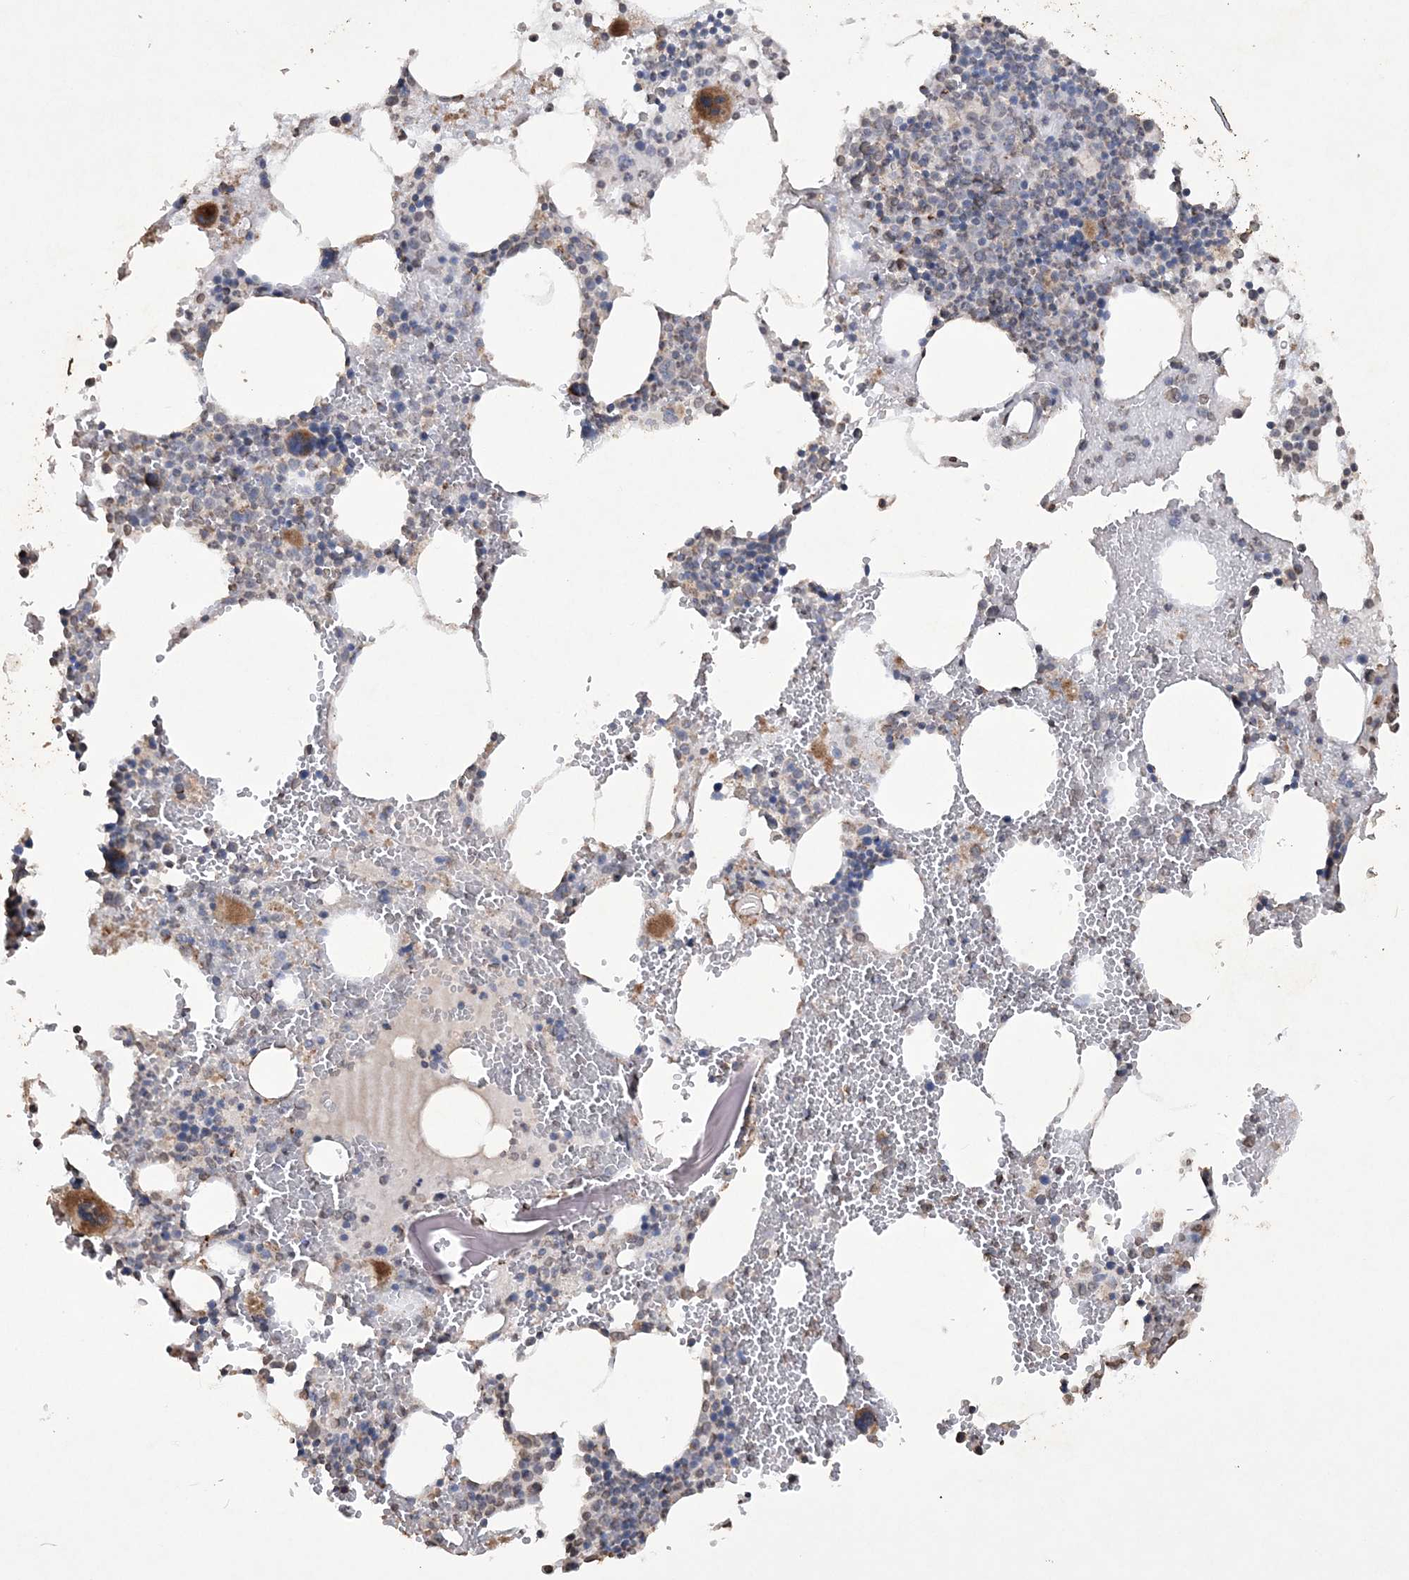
{"staining": {"intensity": "moderate", "quantity": "25%-75%", "location": "cytoplasmic/membranous,nuclear"}, "tissue": "bone marrow", "cell_type": "Hematopoietic cells", "image_type": "normal", "snomed": [{"axis": "morphology", "description": "Normal tissue, NOS"}, {"axis": "topography", "description": "Bone marrow"}], "caption": "High-magnification brightfield microscopy of normal bone marrow stained with DAB (brown) and counterstained with hematoxylin (blue). hematopoietic cells exhibit moderate cytoplasmic/membranous,nuclear staining is identified in approximately25%-75% of cells.", "gene": "TTC7A", "patient": {"sex": "female", "age": 52}}